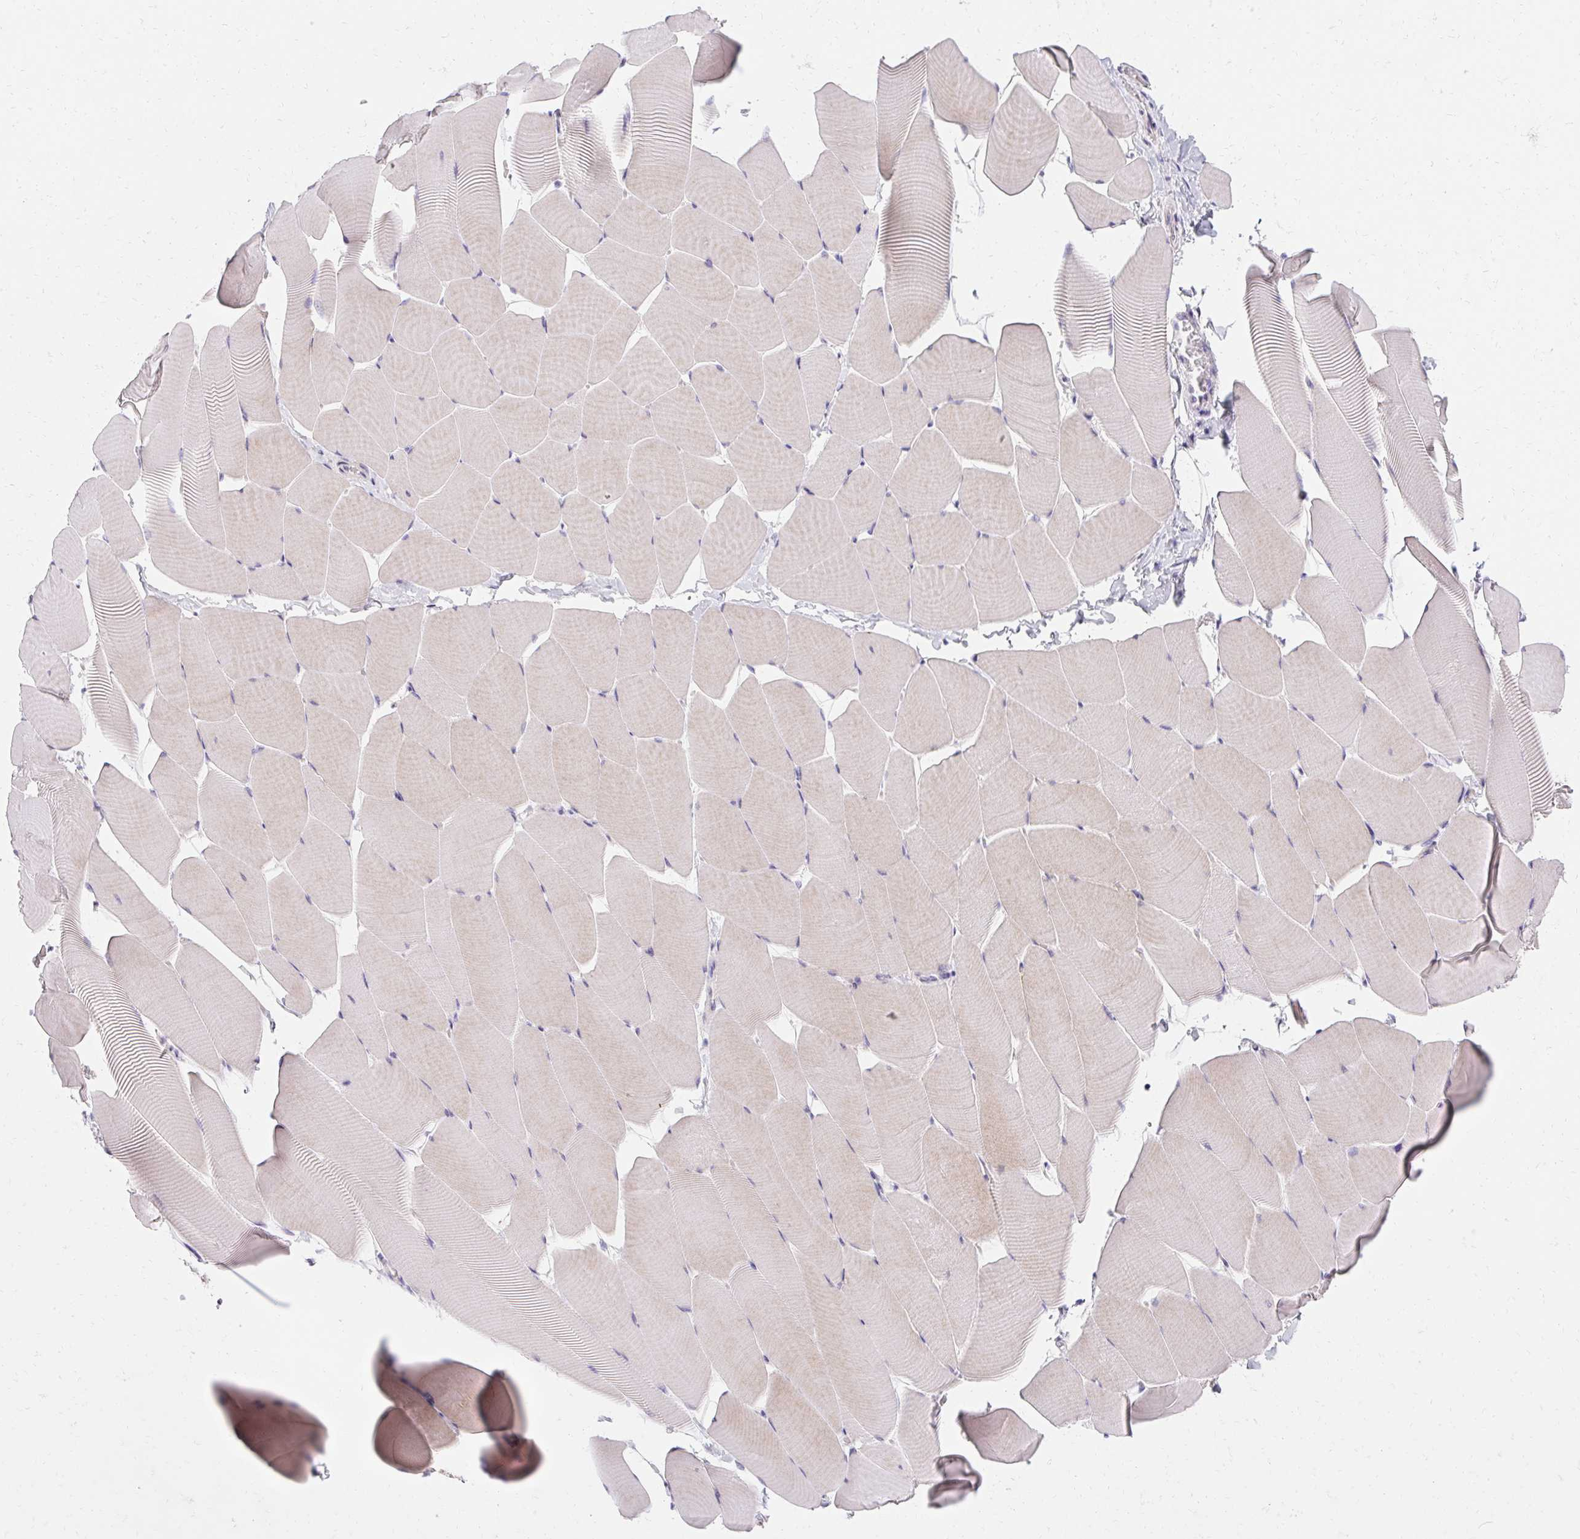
{"staining": {"intensity": "negative", "quantity": "none", "location": "none"}, "tissue": "skeletal muscle", "cell_type": "Myocytes", "image_type": "normal", "snomed": [{"axis": "morphology", "description": "Normal tissue, NOS"}, {"axis": "topography", "description": "Skeletal muscle"}], "caption": "Immunohistochemistry (IHC) of normal human skeletal muscle displays no positivity in myocytes.", "gene": "TRIP13", "patient": {"sex": "male", "age": 25}}